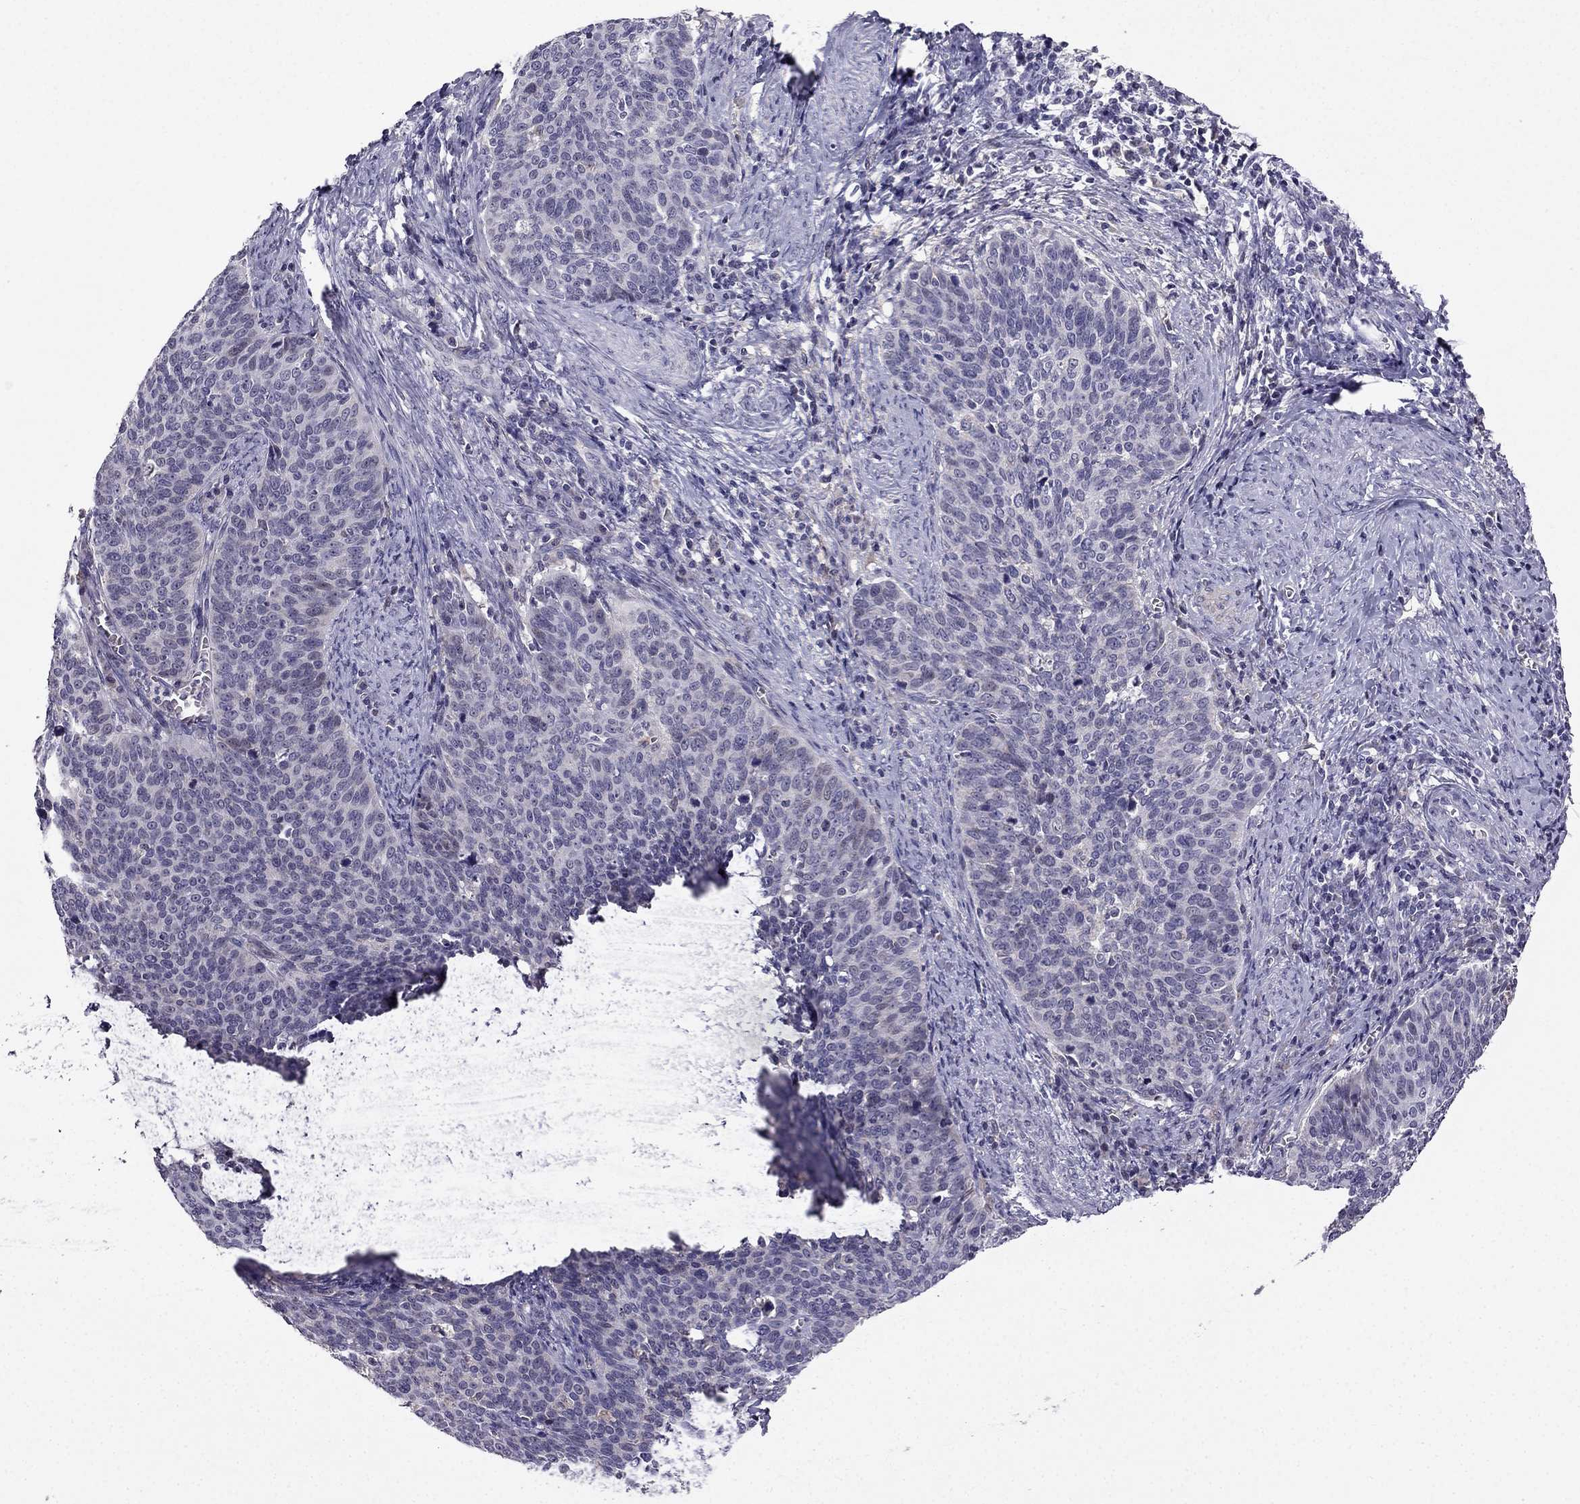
{"staining": {"intensity": "negative", "quantity": "none", "location": "none"}, "tissue": "cervical cancer", "cell_type": "Tumor cells", "image_type": "cancer", "snomed": [{"axis": "morphology", "description": "Normal tissue, NOS"}, {"axis": "morphology", "description": "Squamous cell carcinoma, NOS"}, {"axis": "topography", "description": "Cervix"}], "caption": "DAB immunohistochemical staining of human cervical cancer demonstrates no significant staining in tumor cells.", "gene": "SLC6A2", "patient": {"sex": "female", "age": 39}}